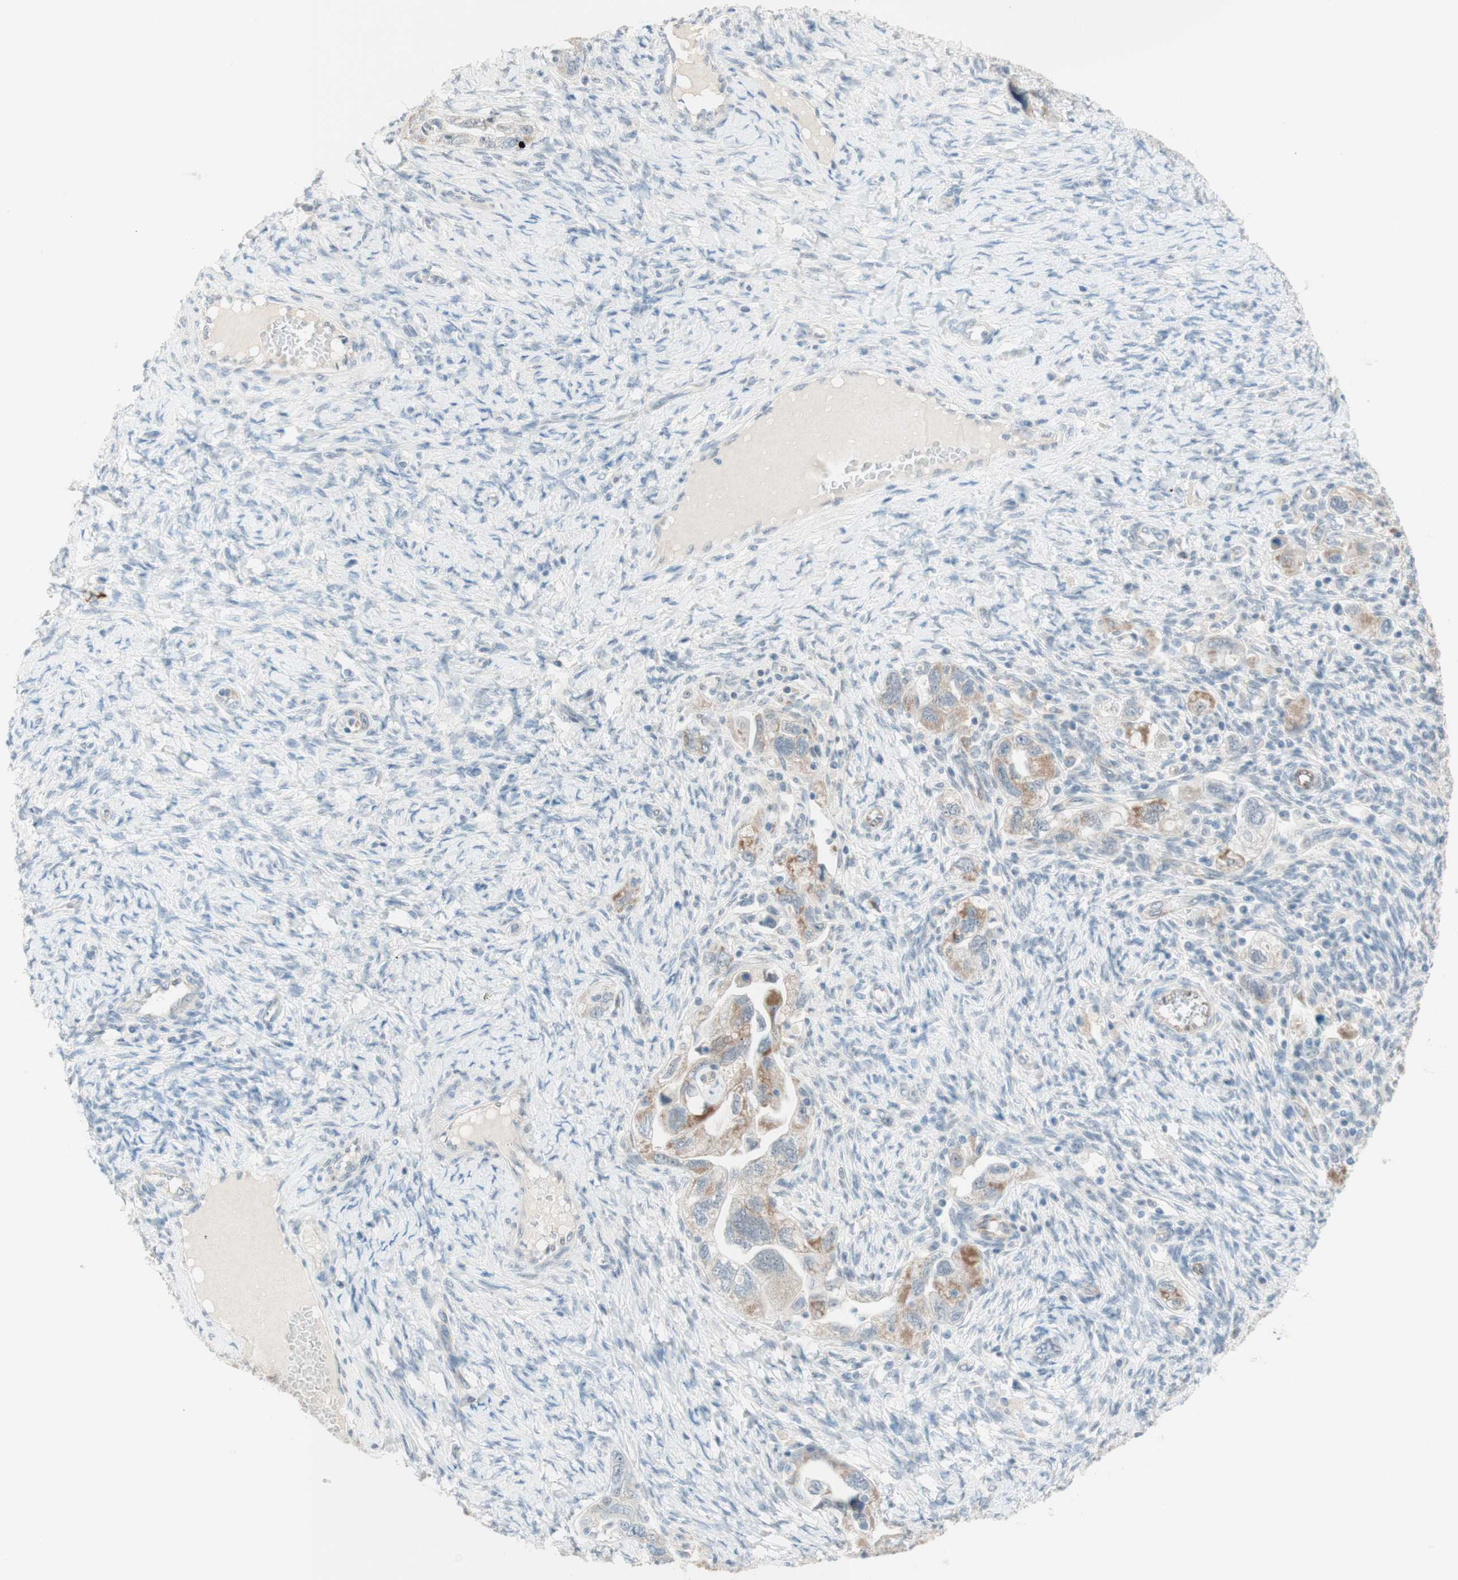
{"staining": {"intensity": "weak", "quantity": "25%-75%", "location": "cytoplasmic/membranous"}, "tissue": "ovarian cancer", "cell_type": "Tumor cells", "image_type": "cancer", "snomed": [{"axis": "morphology", "description": "Carcinoma, NOS"}, {"axis": "morphology", "description": "Cystadenocarcinoma, serous, NOS"}, {"axis": "topography", "description": "Ovary"}], "caption": "Immunohistochemistry (IHC) (DAB) staining of human ovarian cancer reveals weak cytoplasmic/membranous protein positivity in about 25%-75% of tumor cells. (Stains: DAB (3,3'-diaminobenzidine) in brown, nuclei in blue, Microscopy: brightfield microscopy at high magnification).", "gene": "JPH1", "patient": {"sex": "female", "age": 69}}